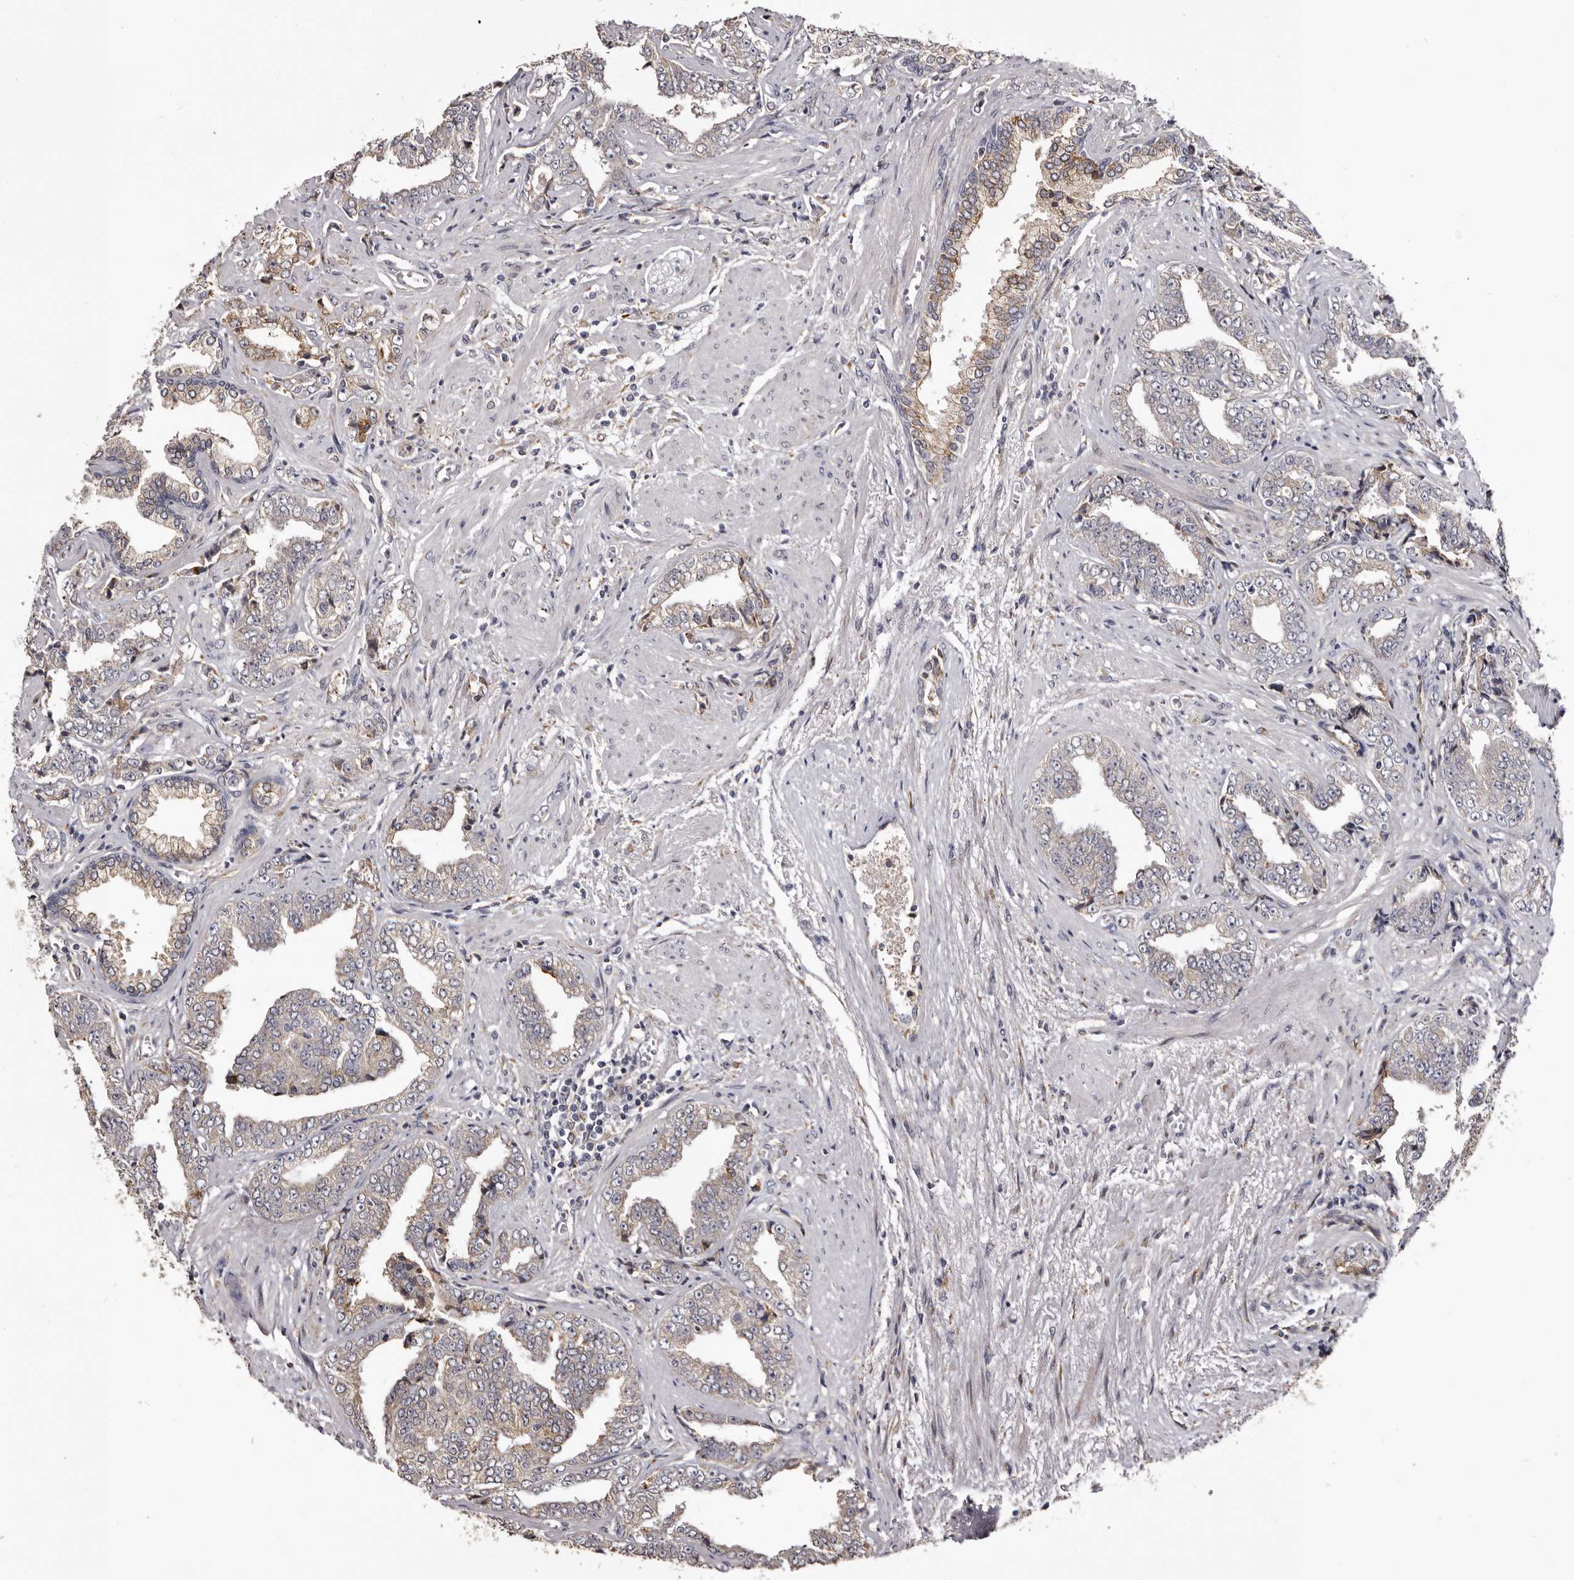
{"staining": {"intensity": "weak", "quantity": "25%-75%", "location": "cytoplasmic/membranous"}, "tissue": "prostate cancer", "cell_type": "Tumor cells", "image_type": "cancer", "snomed": [{"axis": "morphology", "description": "Adenocarcinoma, High grade"}, {"axis": "topography", "description": "Prostate"}], "caption": "Protein expression analysis of prostate cancer exhibits weak cytoplasmic/membranous positivity in about 25%-75% of tumor cells.", "gene": "PIGX", "patient": {"sex": "male", "age": 71}}